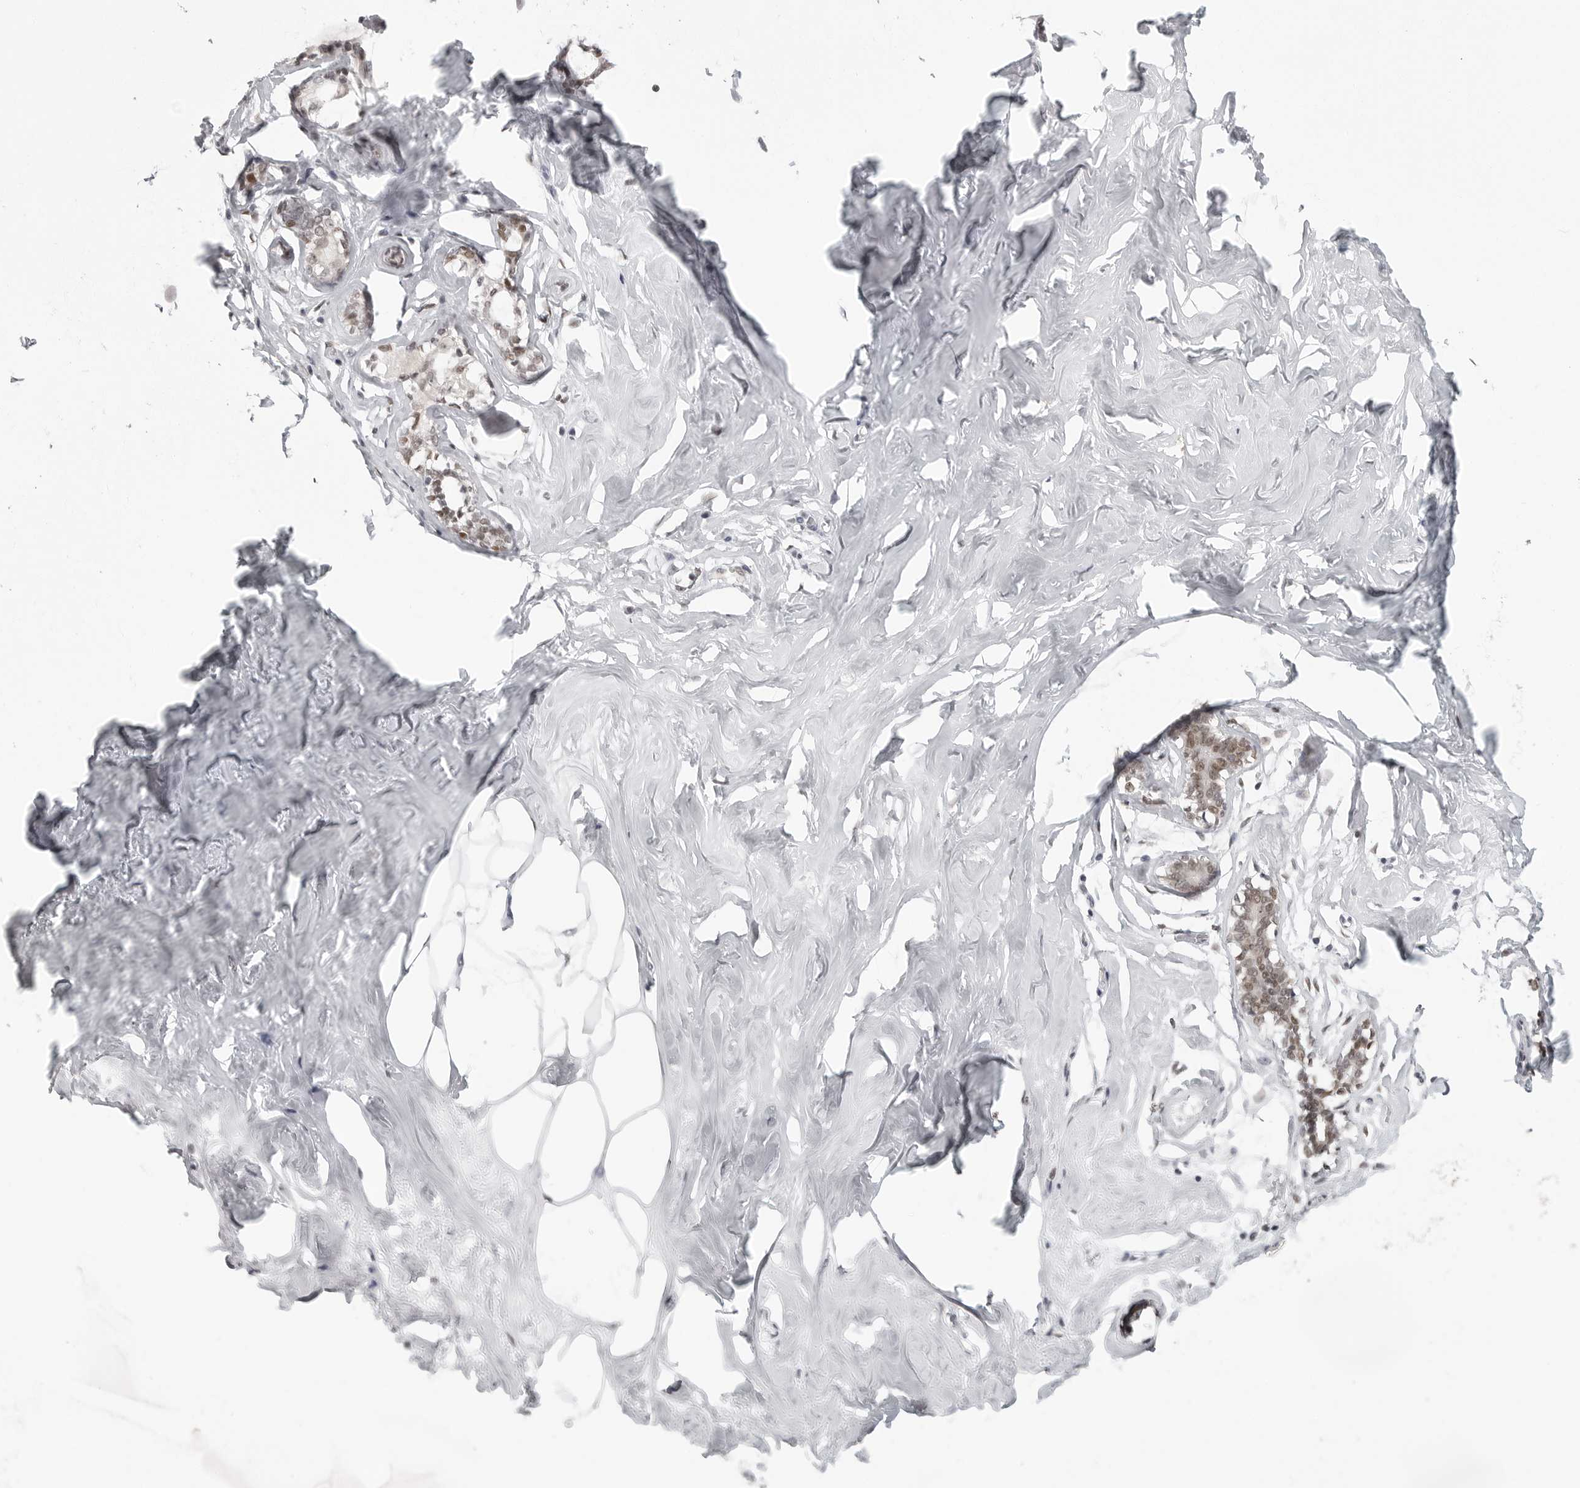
{"staining": {"intensity": "moderate", "quantity": ">75%", "location": "nuclear"}, "tissue": "soft tissue", "cell_type": "Fibroblasts", "image_type": "normal", "snomed": [{"axis": "morphology", "description": "Normal tissue, NOS"}, {"axis": "morphology", "description": "Fibrosis, NOS"}, {"axis": "topography", "description": "Breast"}, {"axis": "topography", "description": "Adipose tissue"}], "caption": "A histopathology image of soft tissue stained for a protein reveals moderate nuclear brown staining in fibroblasts. (brown staining indicates protein expression, while blue staining denotes nuclei).", "gene": "PRDM10", "patient": {"sex": "female", "age": 39}}